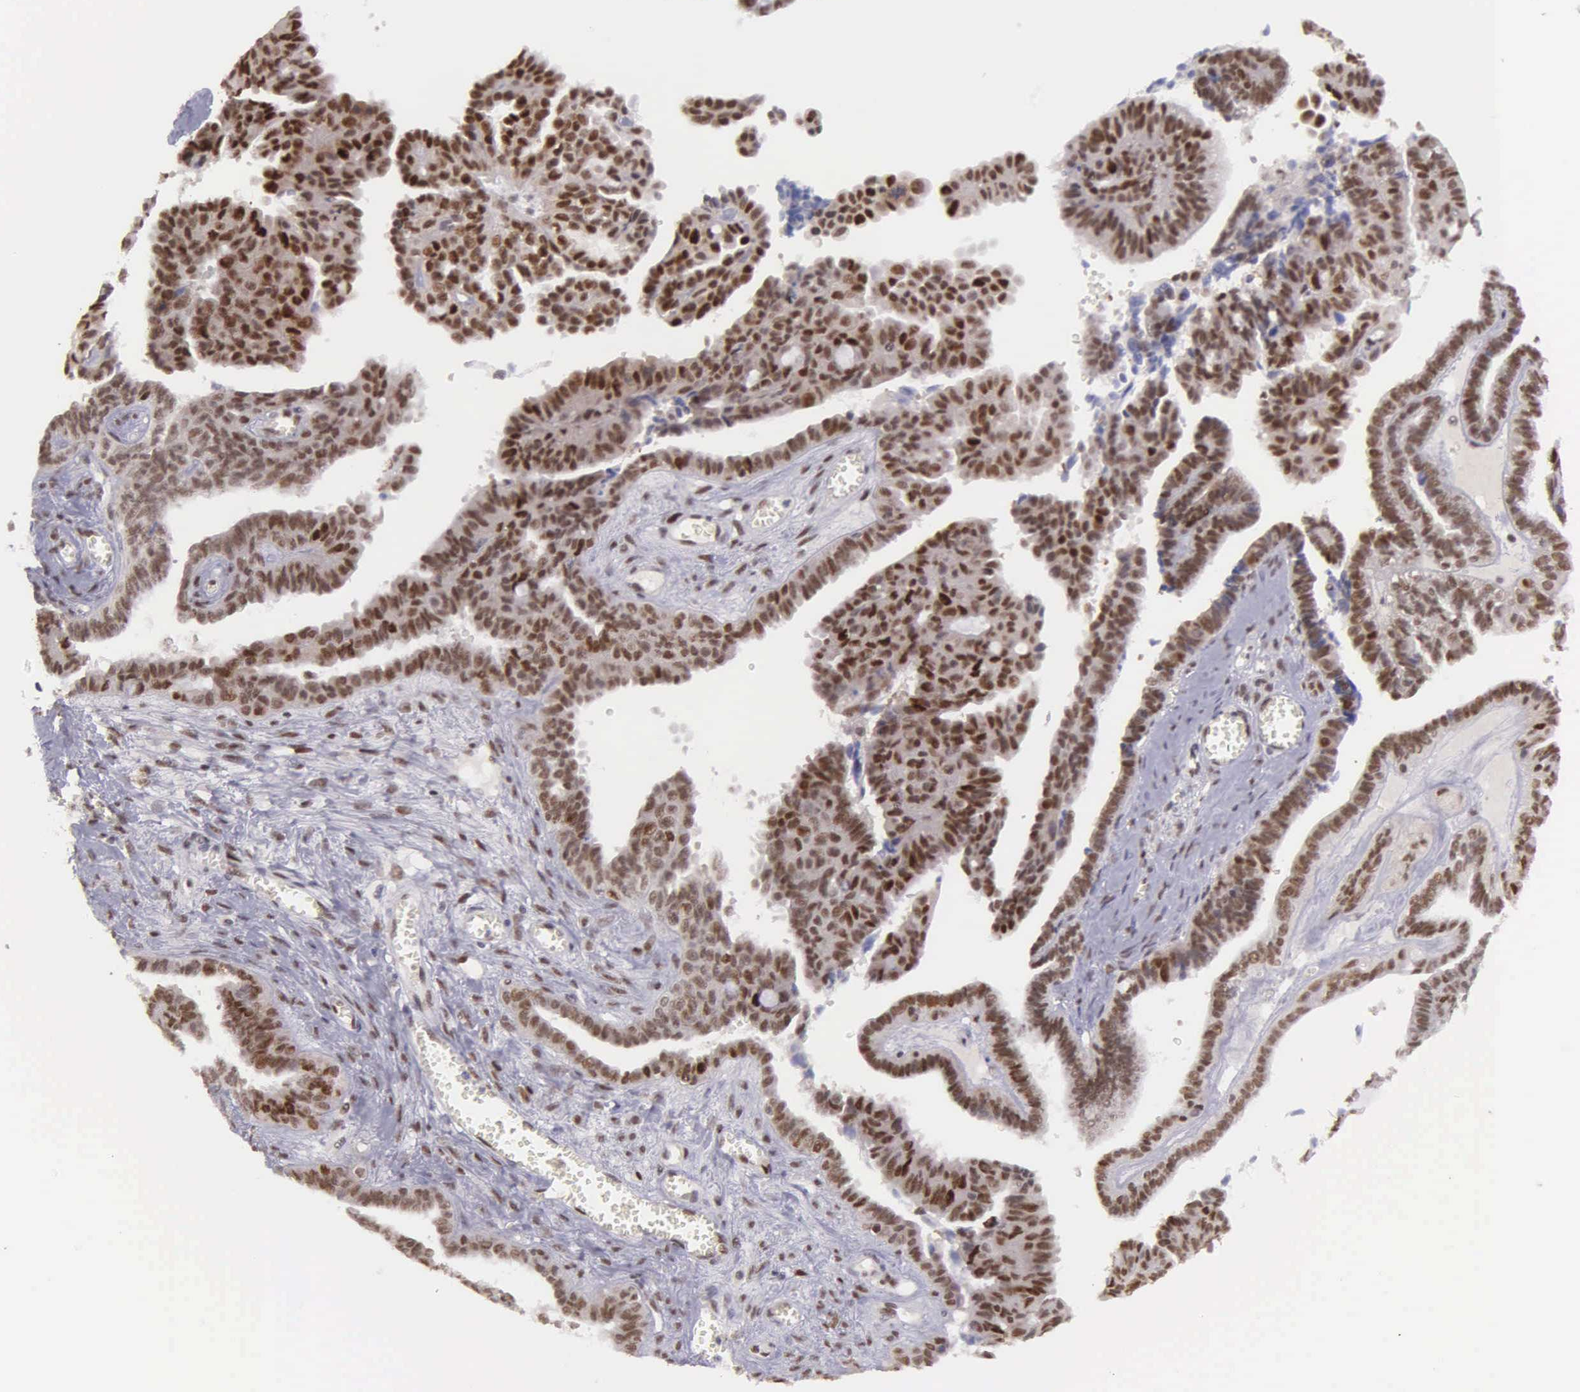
{"staining": {"intensity": "strong", "quantity": ">75%", "location": "nuclear"}, "tissue": "ovarian cancer", "cell_type": "Tumor cells", "image_type": "cancer", "snomed": [{"axis": "morphology", "description": "Cystadenocarcinoma, serous, NOS"}, {"axis": "topography", "description": "Ovary"}], "caption": "Ovarian cancer (serous cystadenocarcinoma) stained with a brown dye reveals strong nuclear positive staining in about >75% of tumor cells.", "gene": "UBR7", "patient": {"sex": "female", "age": 71}}